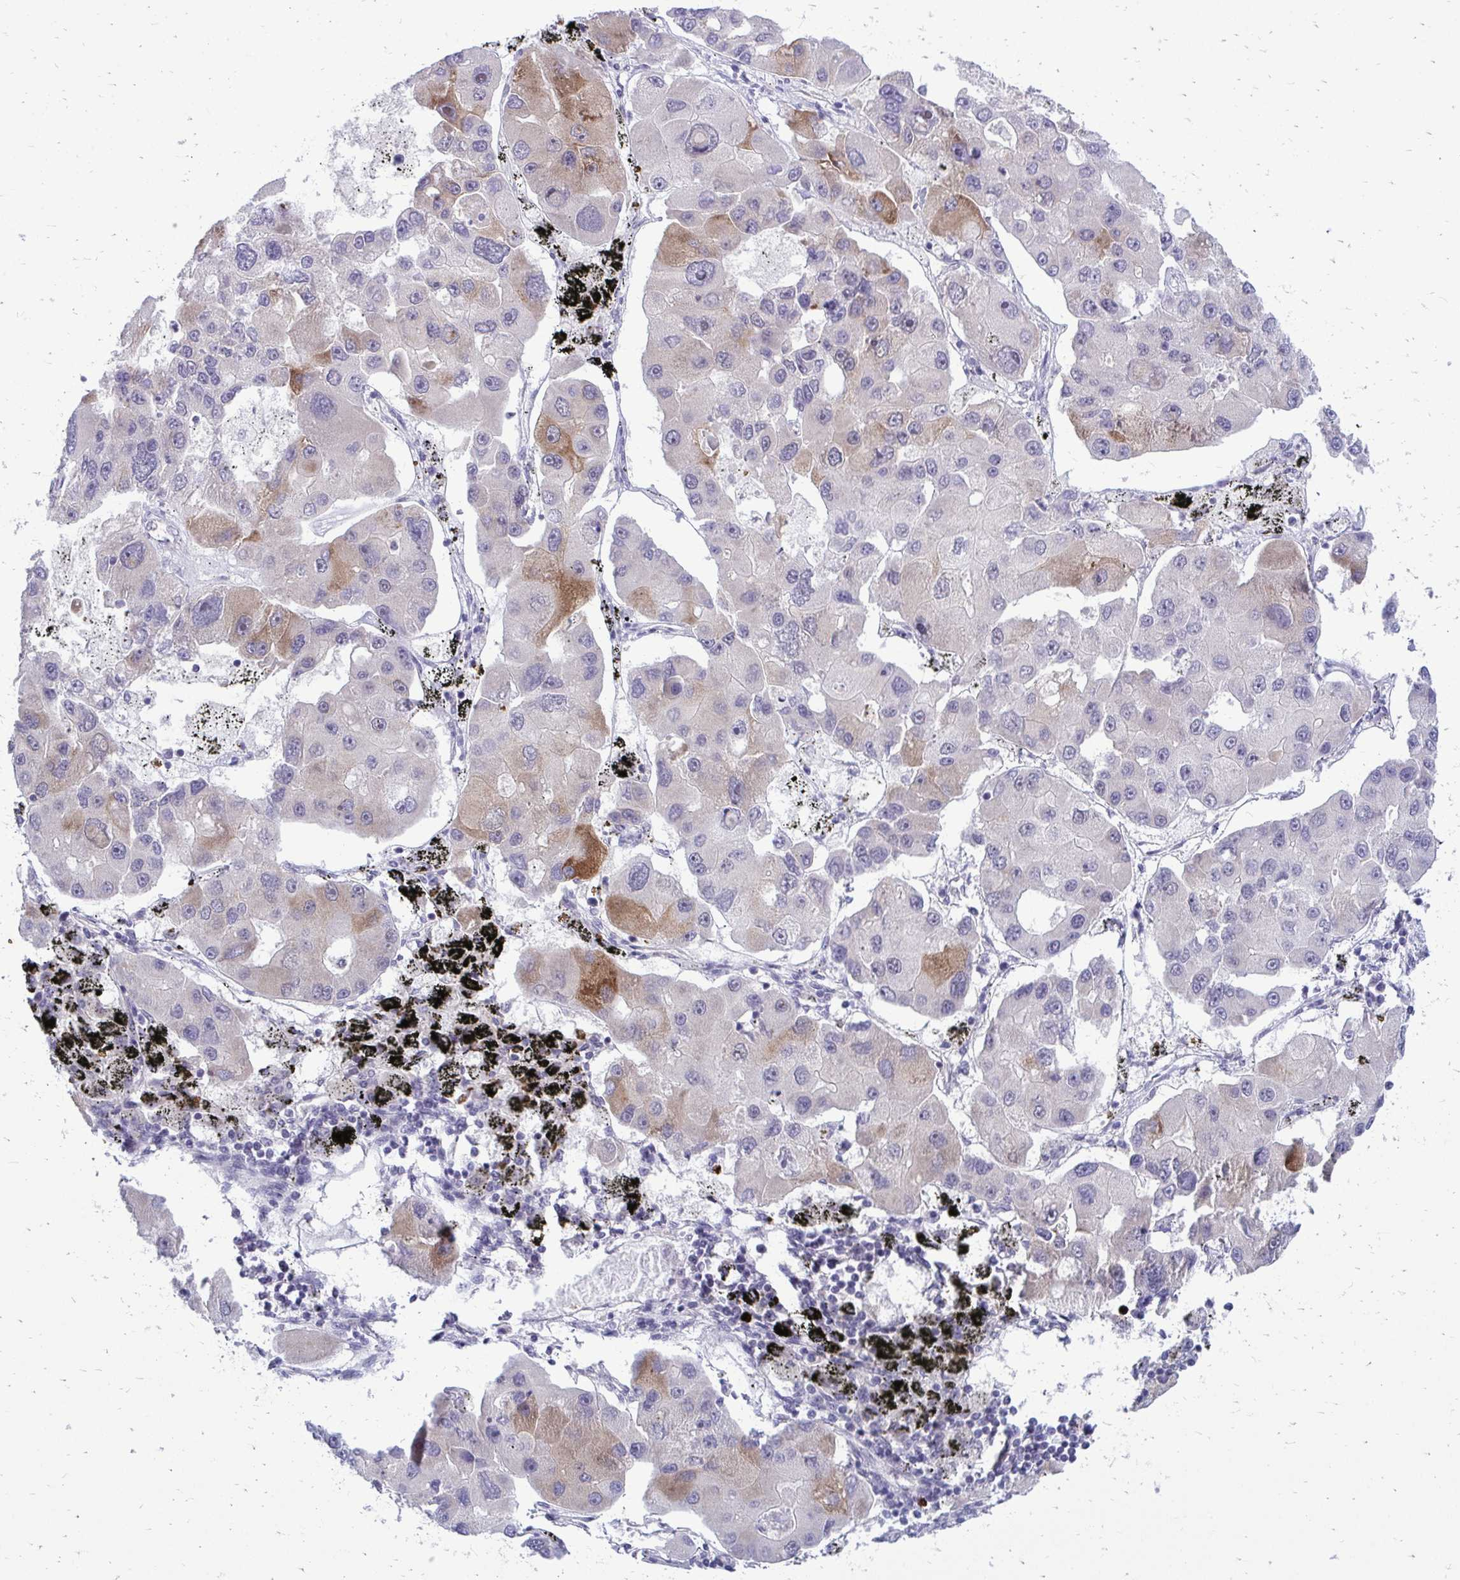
{"staining": {"intensity": "moderate", "quantity": "<25%", "location": "cytoplasmic/membranous"}, "tissue": "lung cancer", "cell_type": "Tumor cells", "image_type": "cancer", "snomed": [{"axis": "morphology", "description": "Adenocarcinoma, NOS"}, {"axis": "topography", "description": "Lung"}], "caption": "Immunohistochemical staining of human lung cancer reveals low levels of moderate cytoplasmic/membranous protein positivity in approximately <25% of tumor cells. (DAB (3,3'-diaminobenzidine) IHC, brown staining for protein, blue staining for nuclei).", "gene": "ACSL5", "patient": {"sex": "female", "age": 54}}